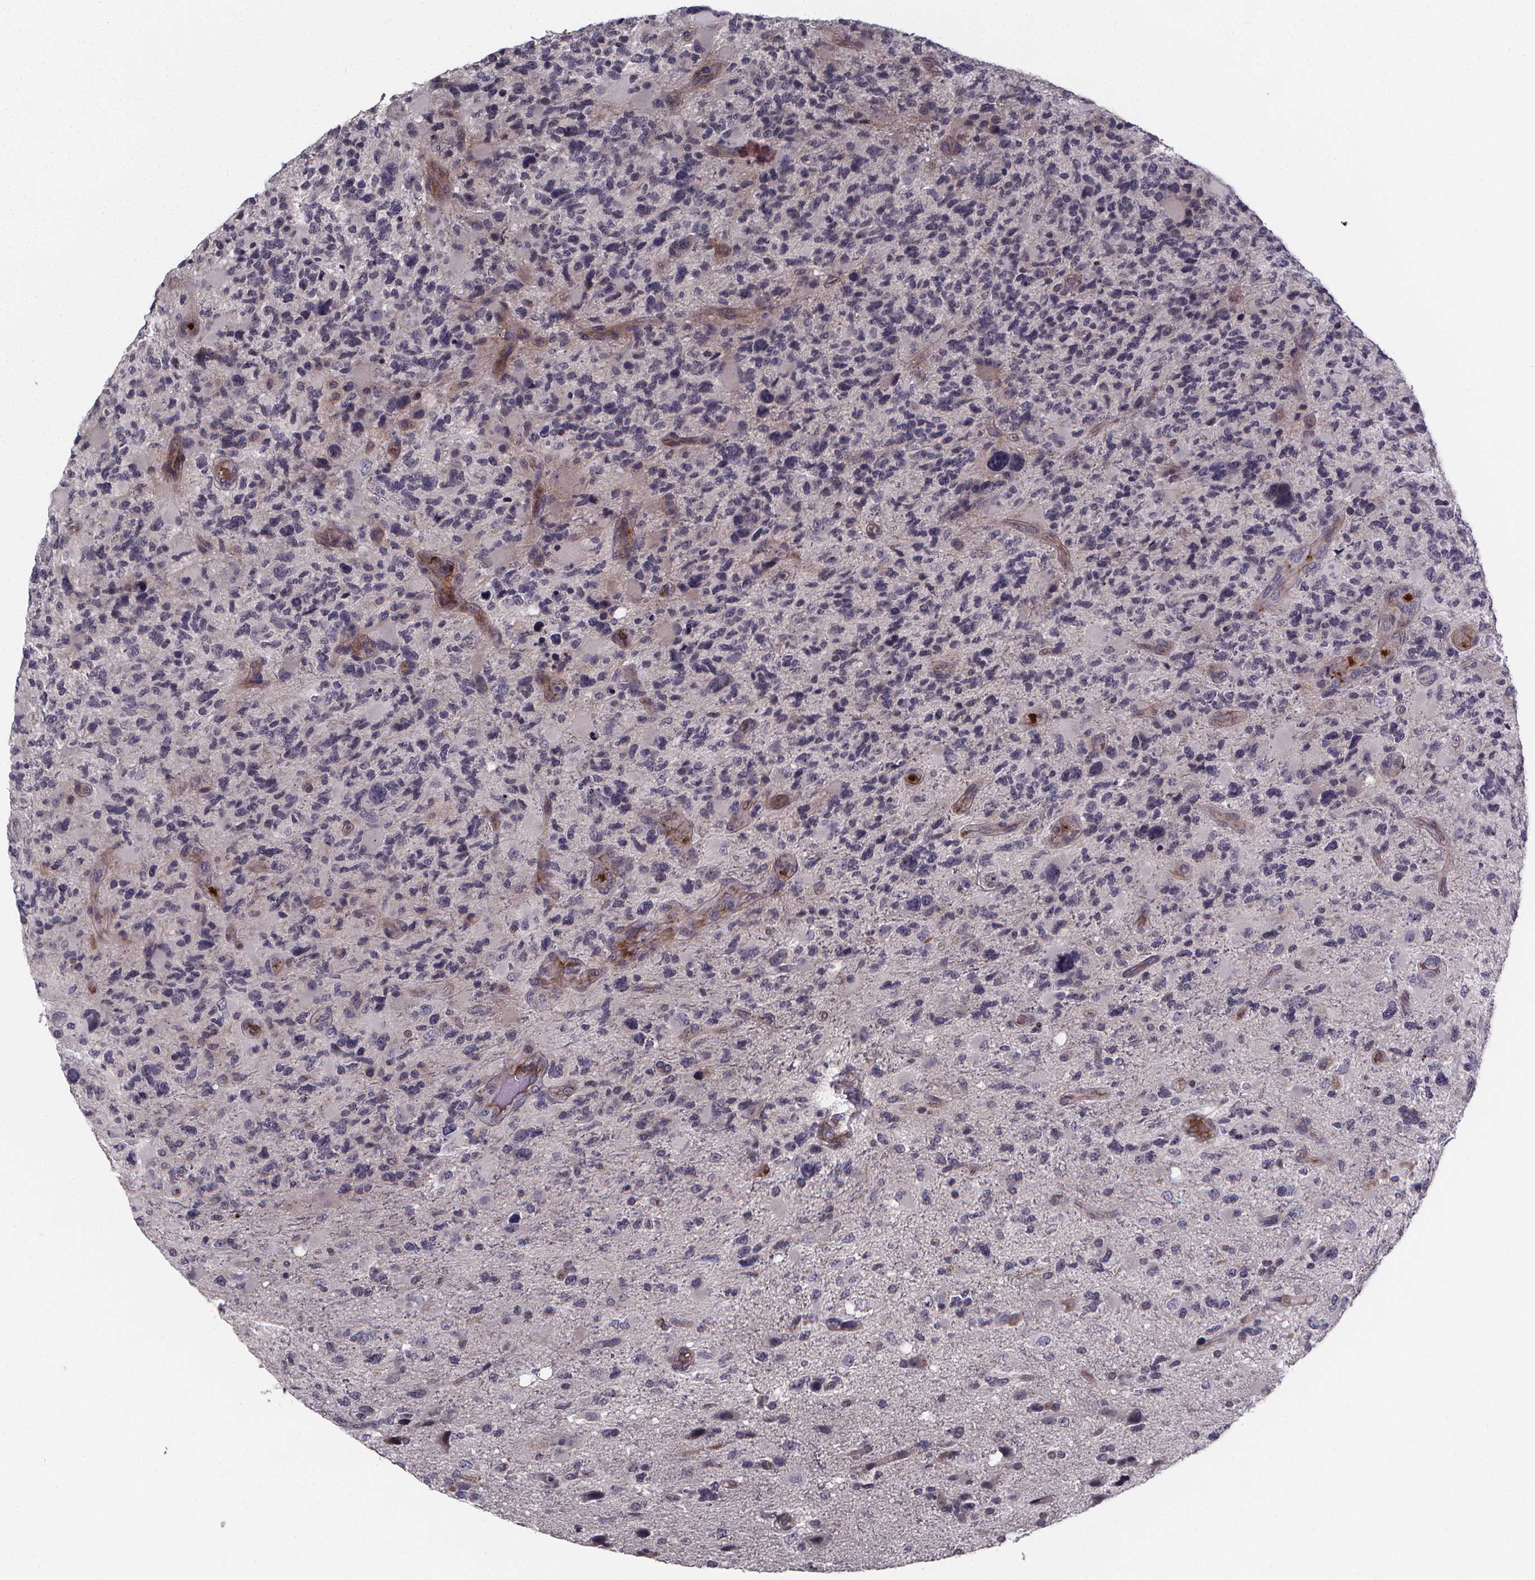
{"staining": {"intensity": "negative", "quantity": "none", "location": "none"}, "tissue": "glioma", "cell_type": "Tumor cells", "image_type": "cancer", "snomed": [{"axis": "morphology", "description": "Glioma, malignant, High grade"}, {"axis": "topography", "description": "Brain"}], "caption": "Malignant high-grade glioma was stained to show a protein in brown. There is no significant staining in tumor cells.", "gene": "FBXW2", "patient": {"sex": "female", "age": 71}}